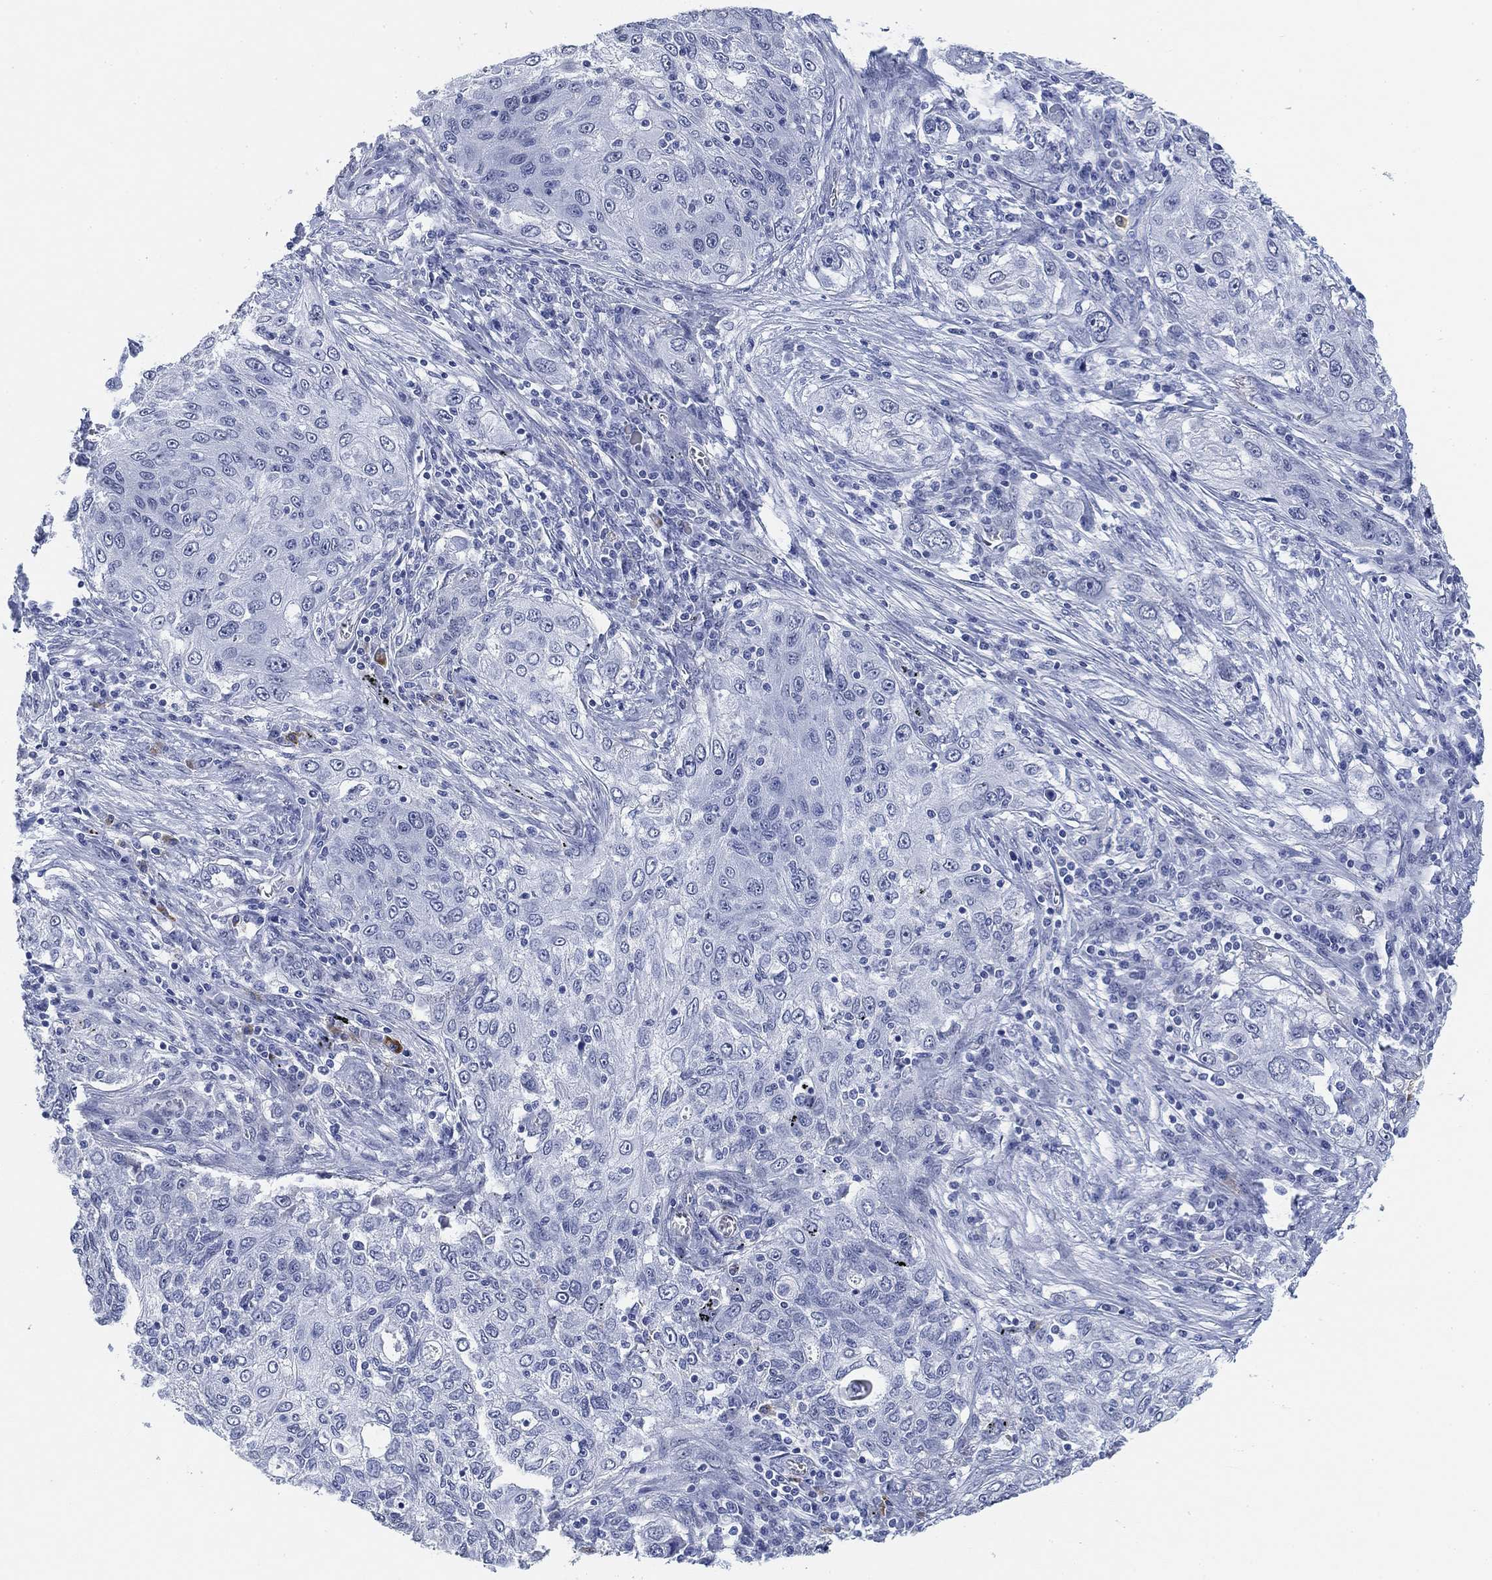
{"staining": {"intensity": "negative", "quantity": "none", "location": "none"}, "tissue": "lung cancer", "cell_type": "Tumor cells", "image_type": "cancer", "snomed": [{"axis": "morphology", "description": "Squamous cell carcinoma, NOS"}, {"axis": "topography", "description": "Lung"}], "caption": "Human lung cancer stained for a protein using immunohistochemistry displays no positivity in tumor cells.", "gene": "PAX6", "patient": {"sex": "female", "age": 69}}